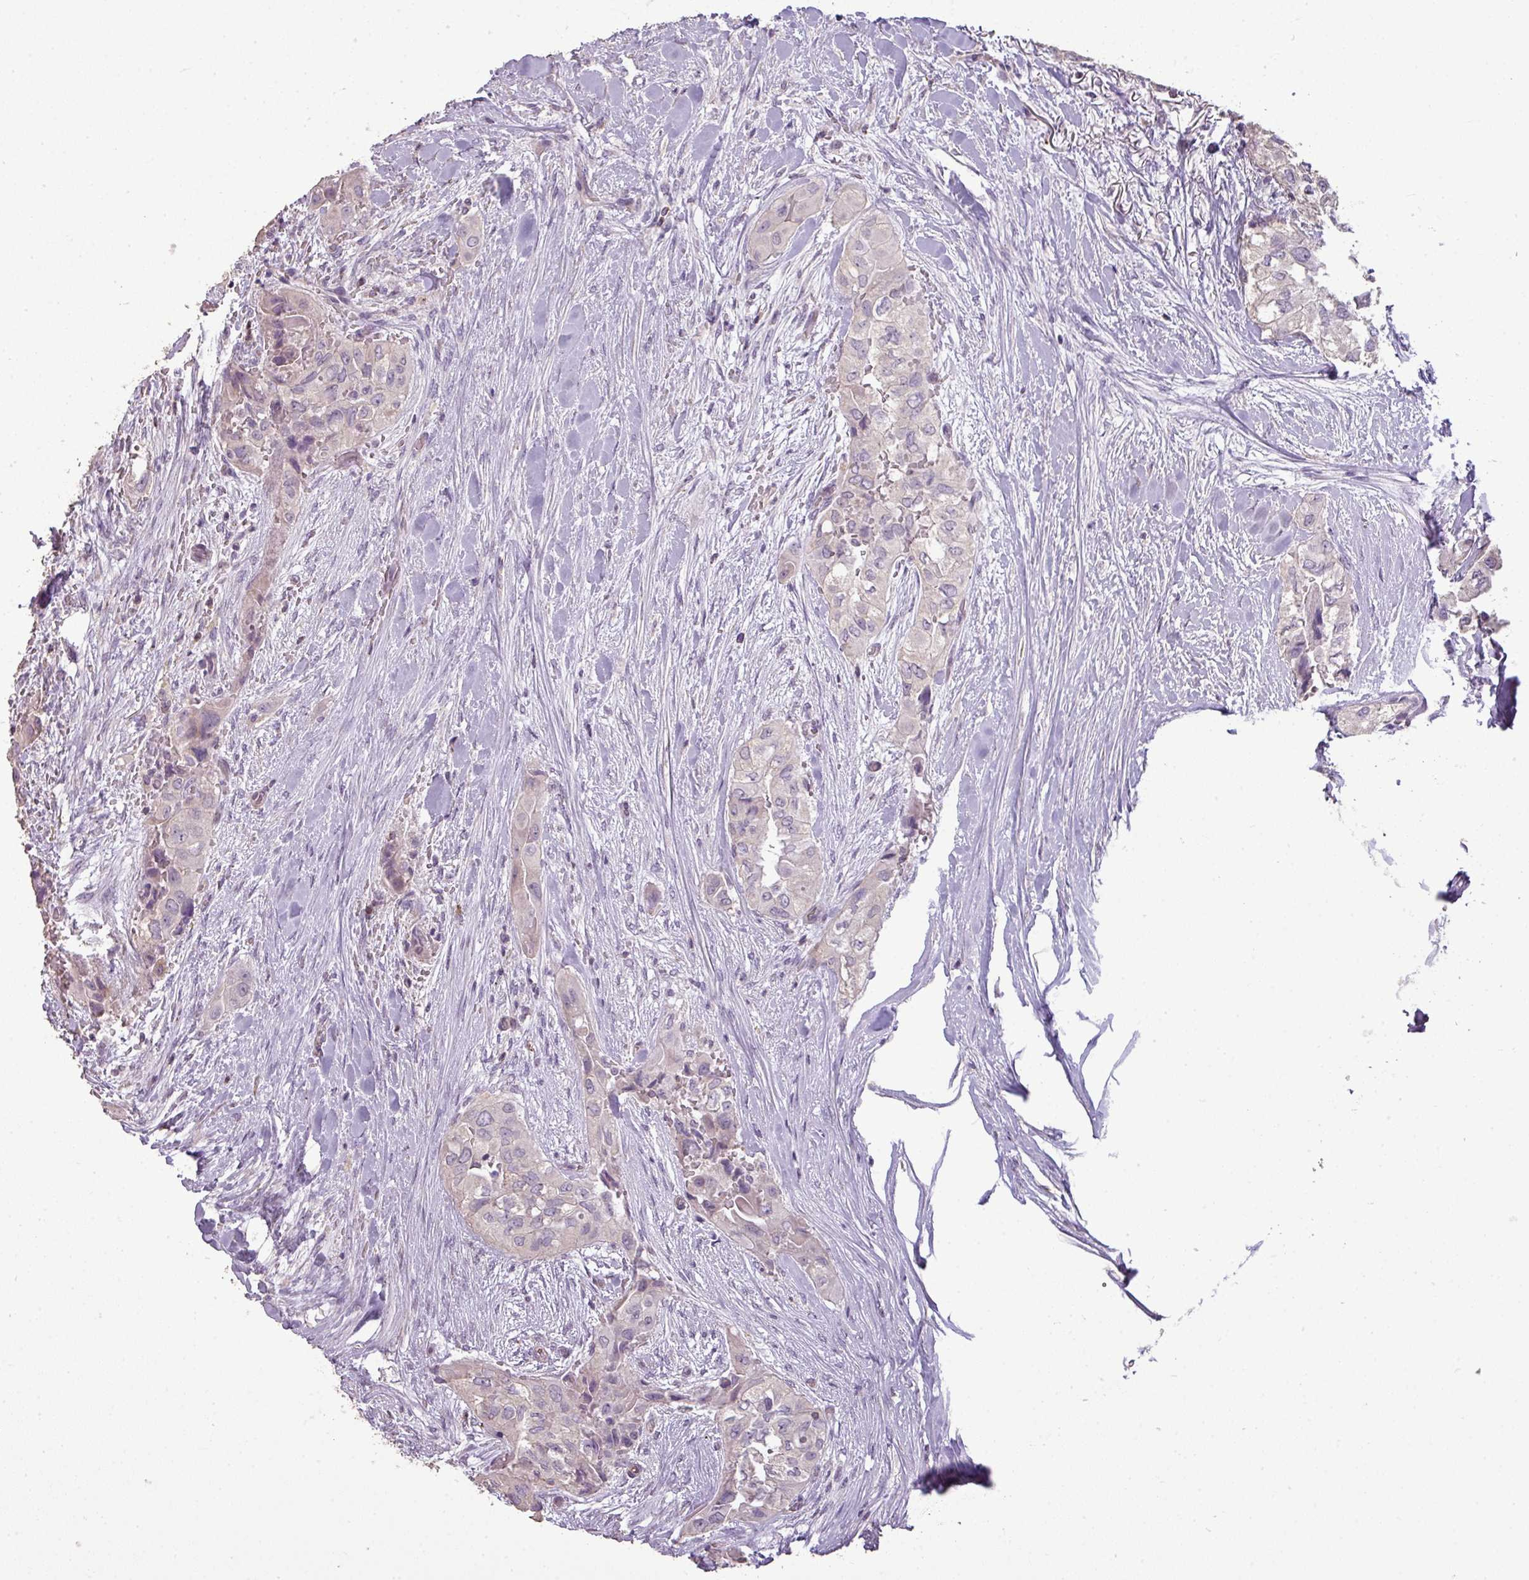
{"staining": {"intensity": "negative", "quantity": "none", "location": "none"}, "tissue": "thyroid cancer", "cell_type": "Tumor cells", "image_type": "cancer", "snomed": [{"axis": "morphology", "description": "Papillary adenocarcinoma, NOS"}, {"axis": "topography", "description": "Thyroid gland"}], "caption": "This is an IHC micrograph of thyroid cancer (papillary adenocarcinoma). There is no expression in tumor cells.", "gene": "LY9", "patient": {"sex": "female", "age": 59}}